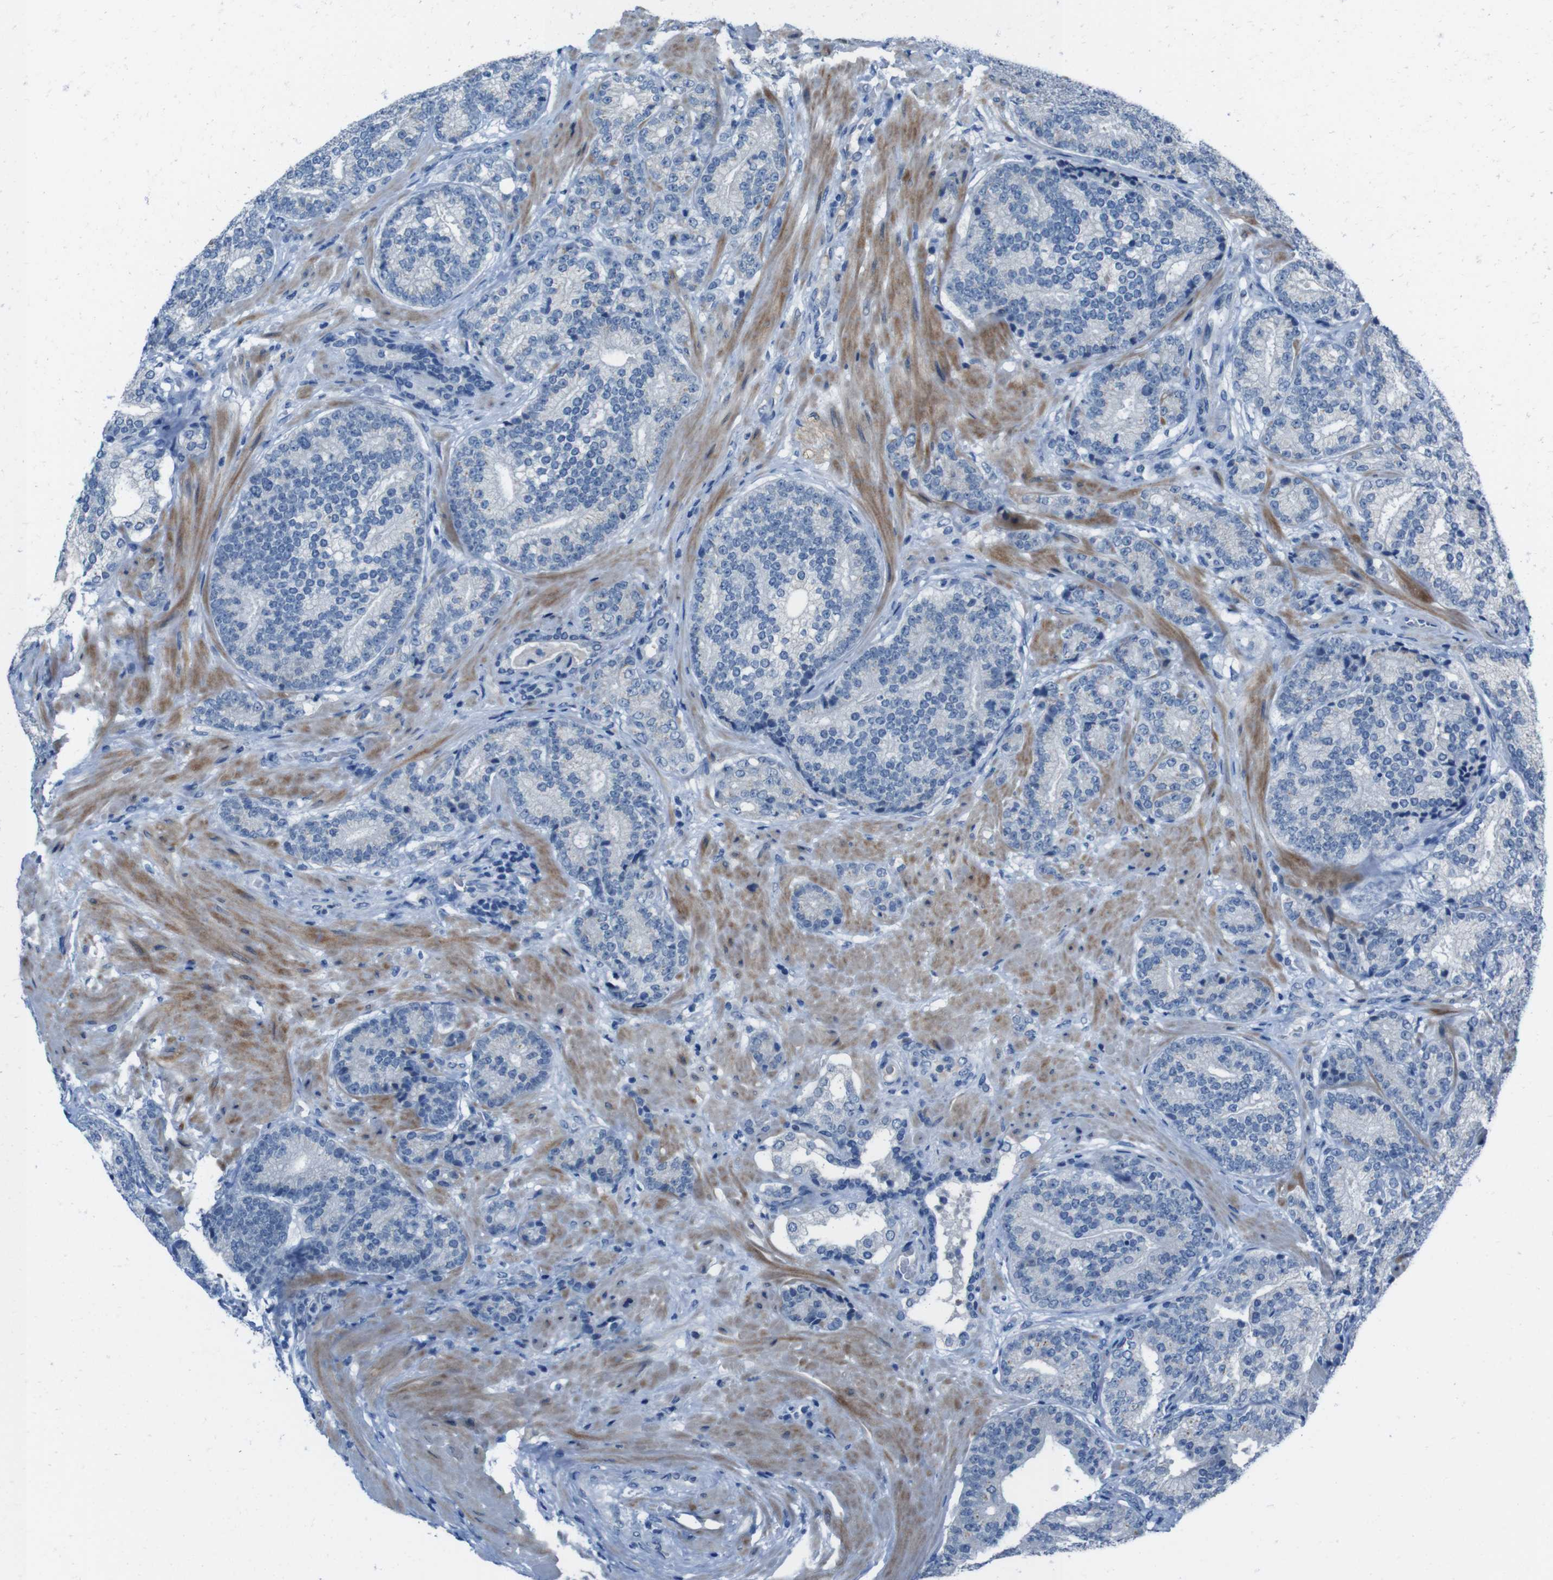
{"staining": {"intensity": "negative", "quantity": "none", "location": "none"}, "tissue": "prostate cancer", "cell_type": "Tumor cells", "image_type": "cancer", "snomed": [{"axis": "morphology", "description": "Adenocarcinoma, High grade"}, {"axis": "topography", "description": "Prostate"}], "caption": "There is no significant expression in tumor cells of prostate cancer.", "gene": "CDHR2", "patient": {"sex": "male", "age": 61}}